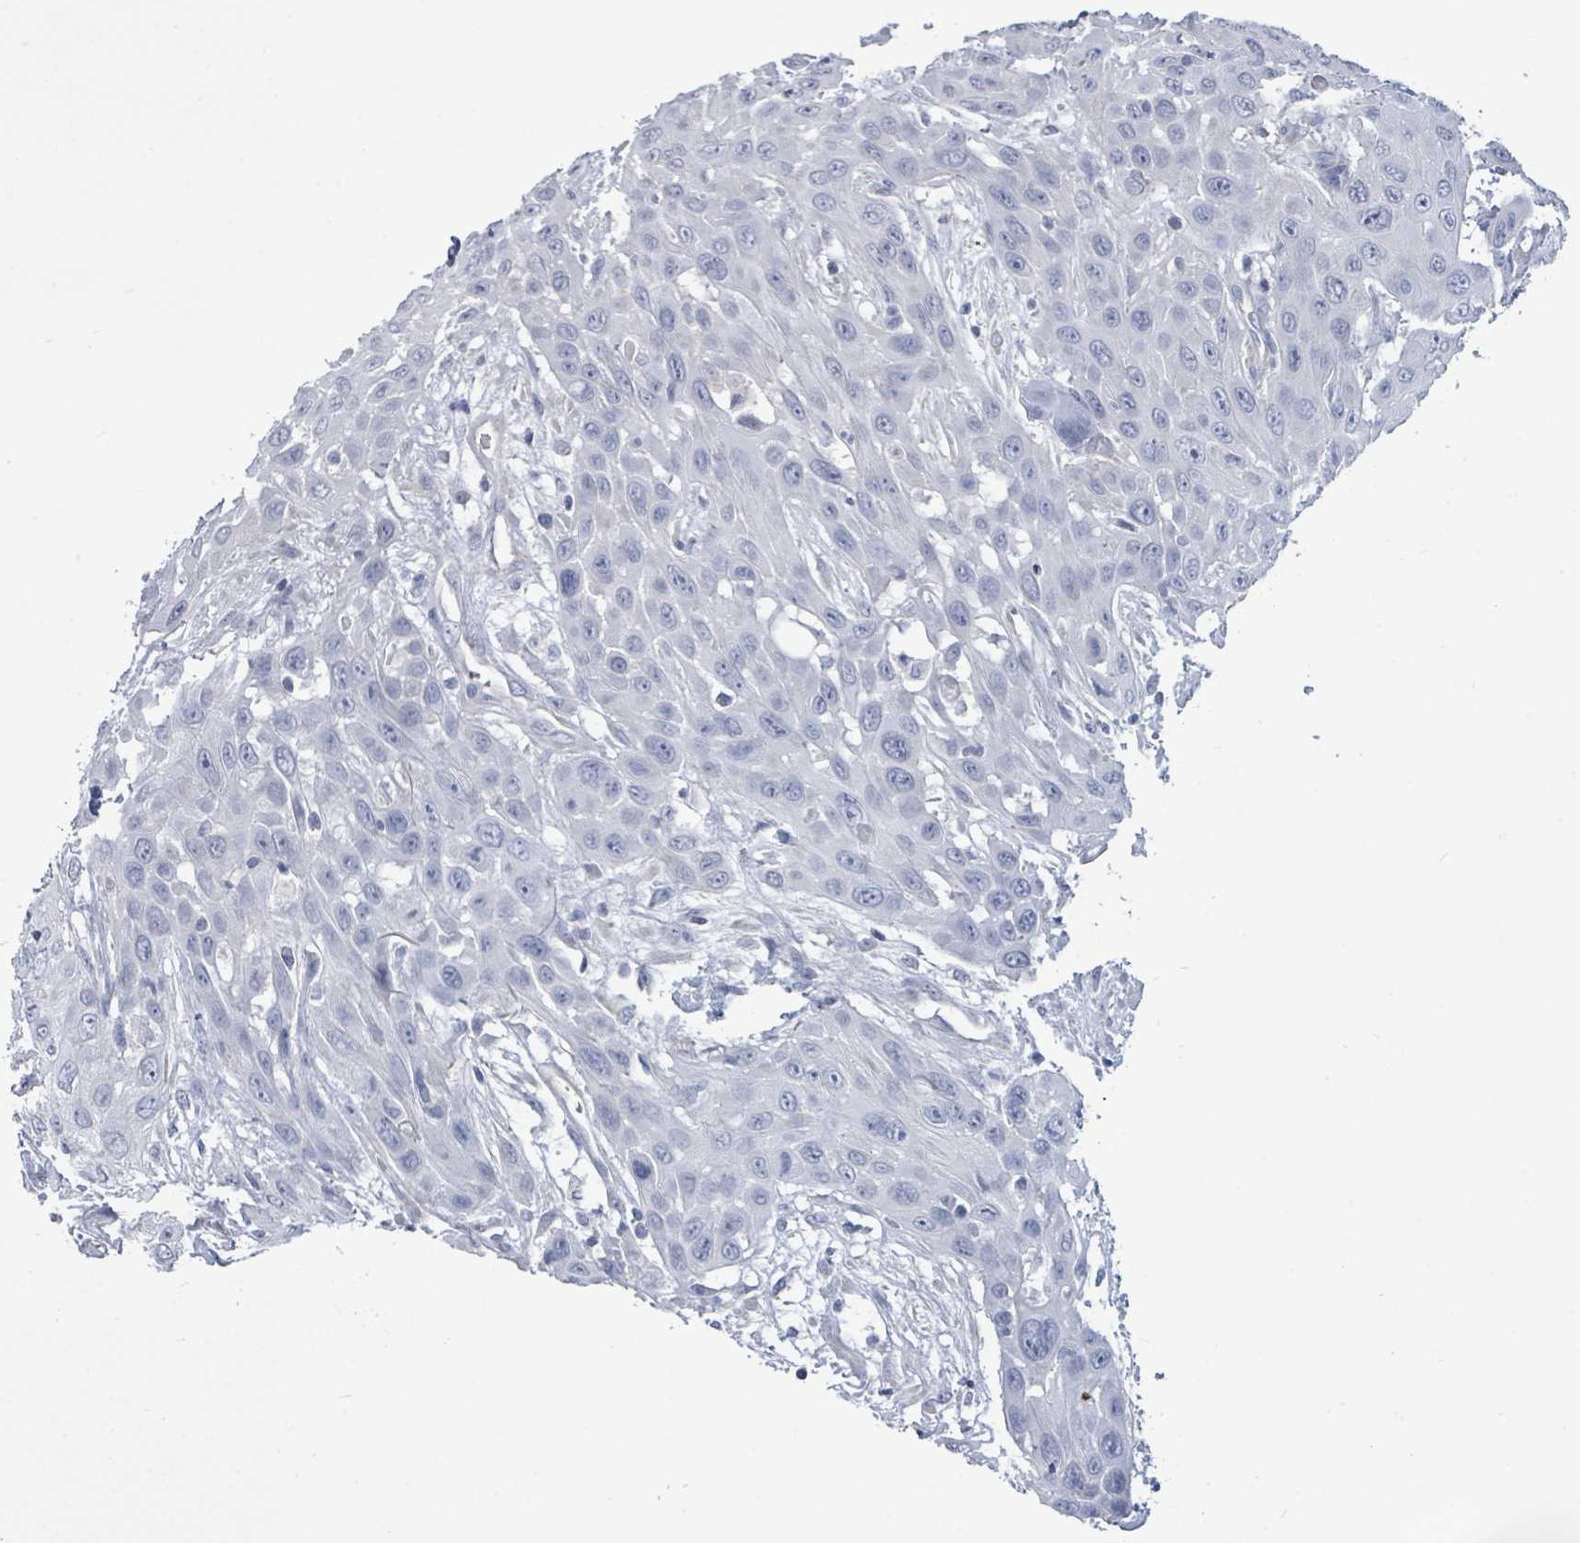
{"staining": {"intensity": "negative", "quantity": "none", "location": "none"}, "tissue": "head and neck cancer", "cell_type": "Tumor cells", "image_type": "cancer", "snomed": [{"axis": "morphology", "description": "Squamous cell carcinoma, NOS"}, {"axis": "topography", "description": "Head-Neck"}], "caption": "Human head and neck cancer stained for a protein using immunohistochemistry shows no staining in tumor cells.", "gene": "CT45A5", "patient": {"sex": "male", "age": 81}}